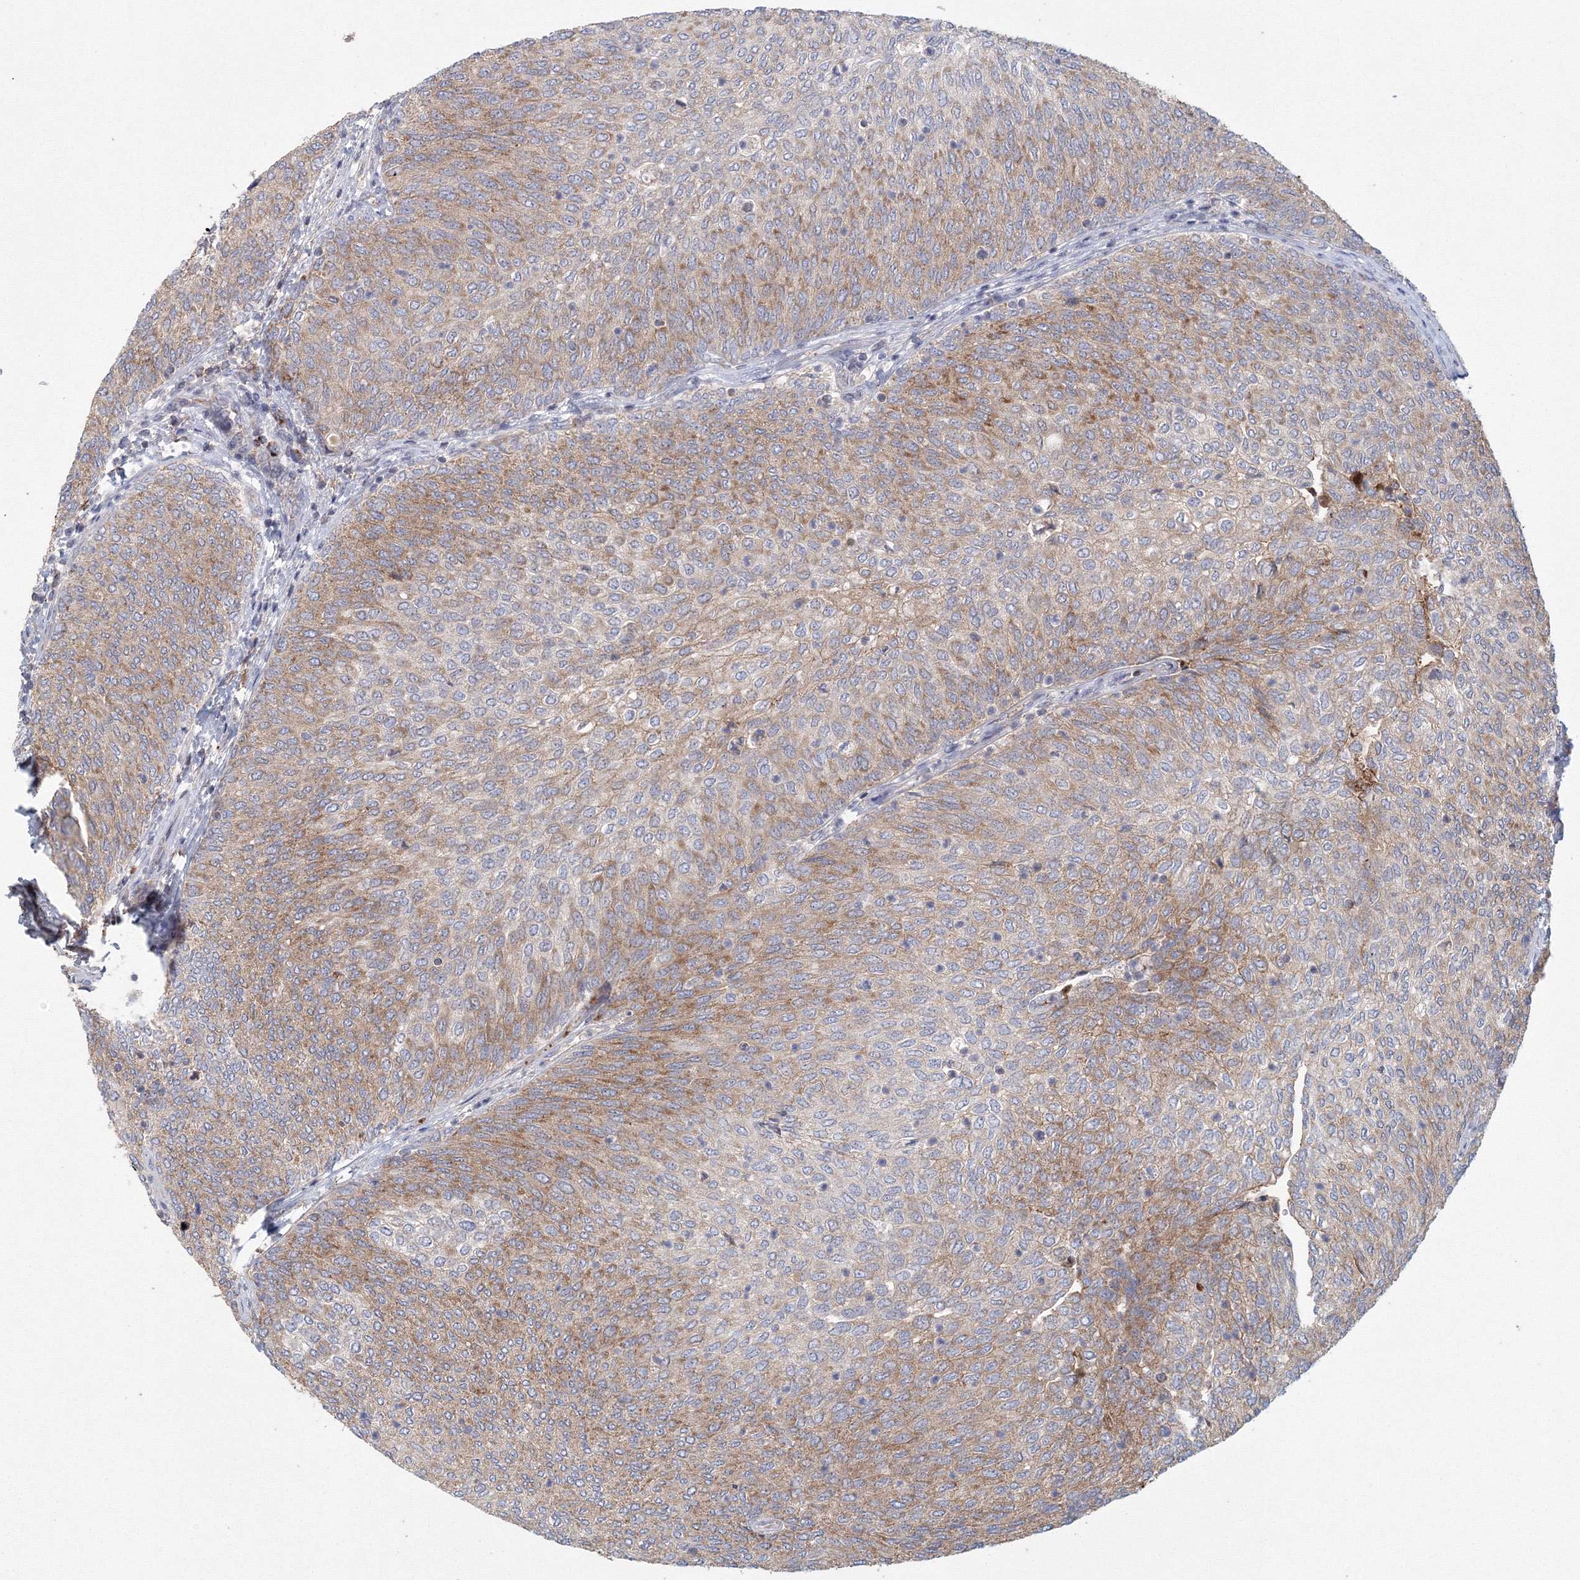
{"staining": {"intensity": "moderate", "quantity": ">75%", "location": "cytoplasmic/membranous"}, "tissue": "urothelial cancer", "cell_type": "Tumor cells", "image_type": "cancer", "snomed": [{"axis": "morphology", "description": "Urothelial carcinoma, Low grade"}, {"axis": "topography", "description": "Urinary bladder"}], "caption": "The photomicrograph exhibits staining of urothelial carcinoma (low-grade), revealing moderate cytoplasmic/membranous protein staining (brown color) within tumor cells.", "gene": "GRPEL1", "patient": {"sex": "female", "age": 79}}